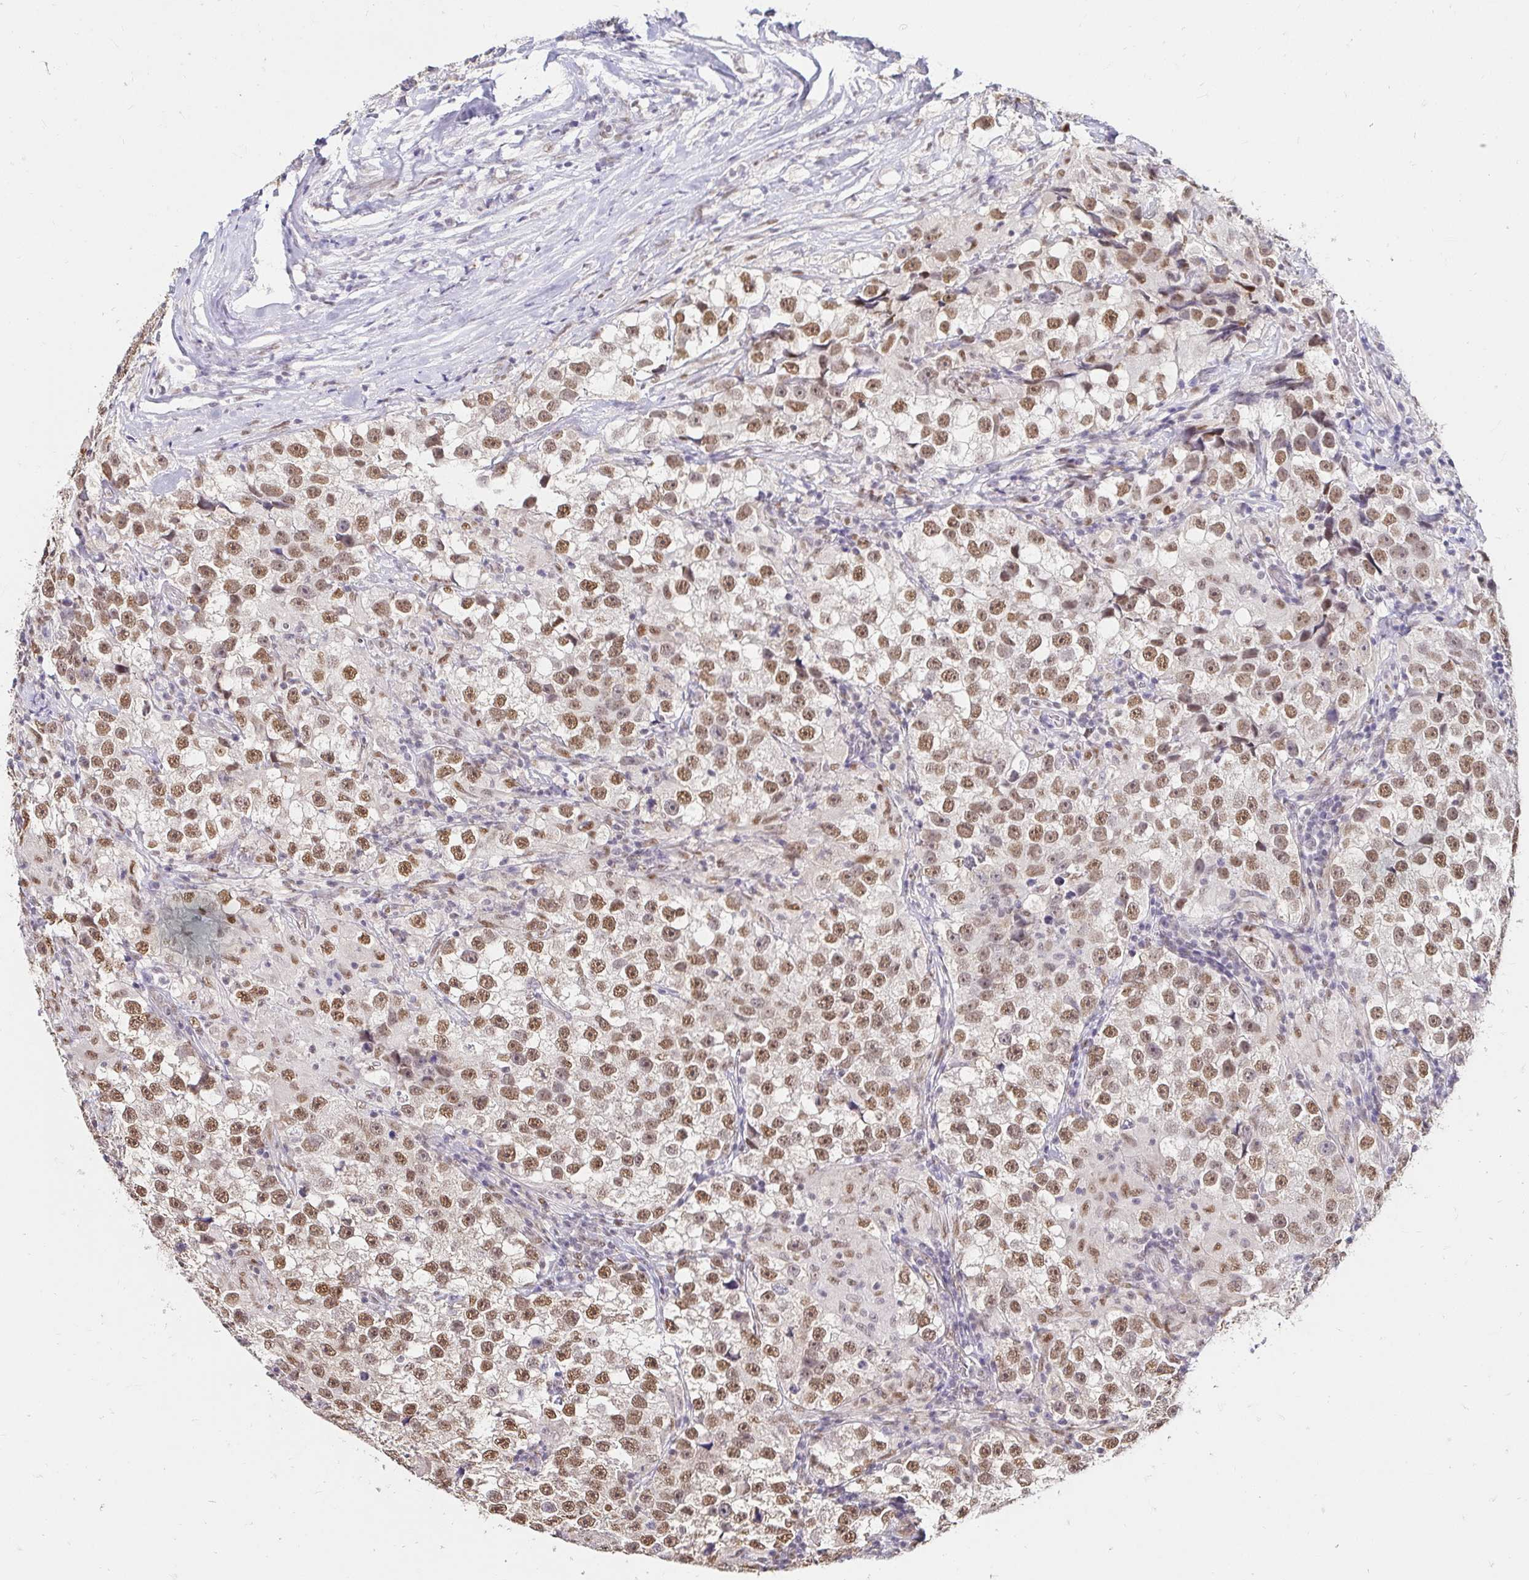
{"staining": {"intensity": "moderate", "quantity": ">75%", "location": "nuclear"}, "tissue": "testis cancer", "cell_type": "Tumor cells", "image_type": "cancer", "snomed": [{"axis": "morphology", "description": "Seminoma, NOS"}, {"axis": "topography", "description": "Testis"}], "caption": "Immunohistochemistry image of testis cancer (seminoma) stained for a protein (brown), which demonstrates medium levels of moderate nuclear expression in approximately >75% of tumor cells.", "gene": "RIMS4", "patient": {"sex": "male", "age": 46}}